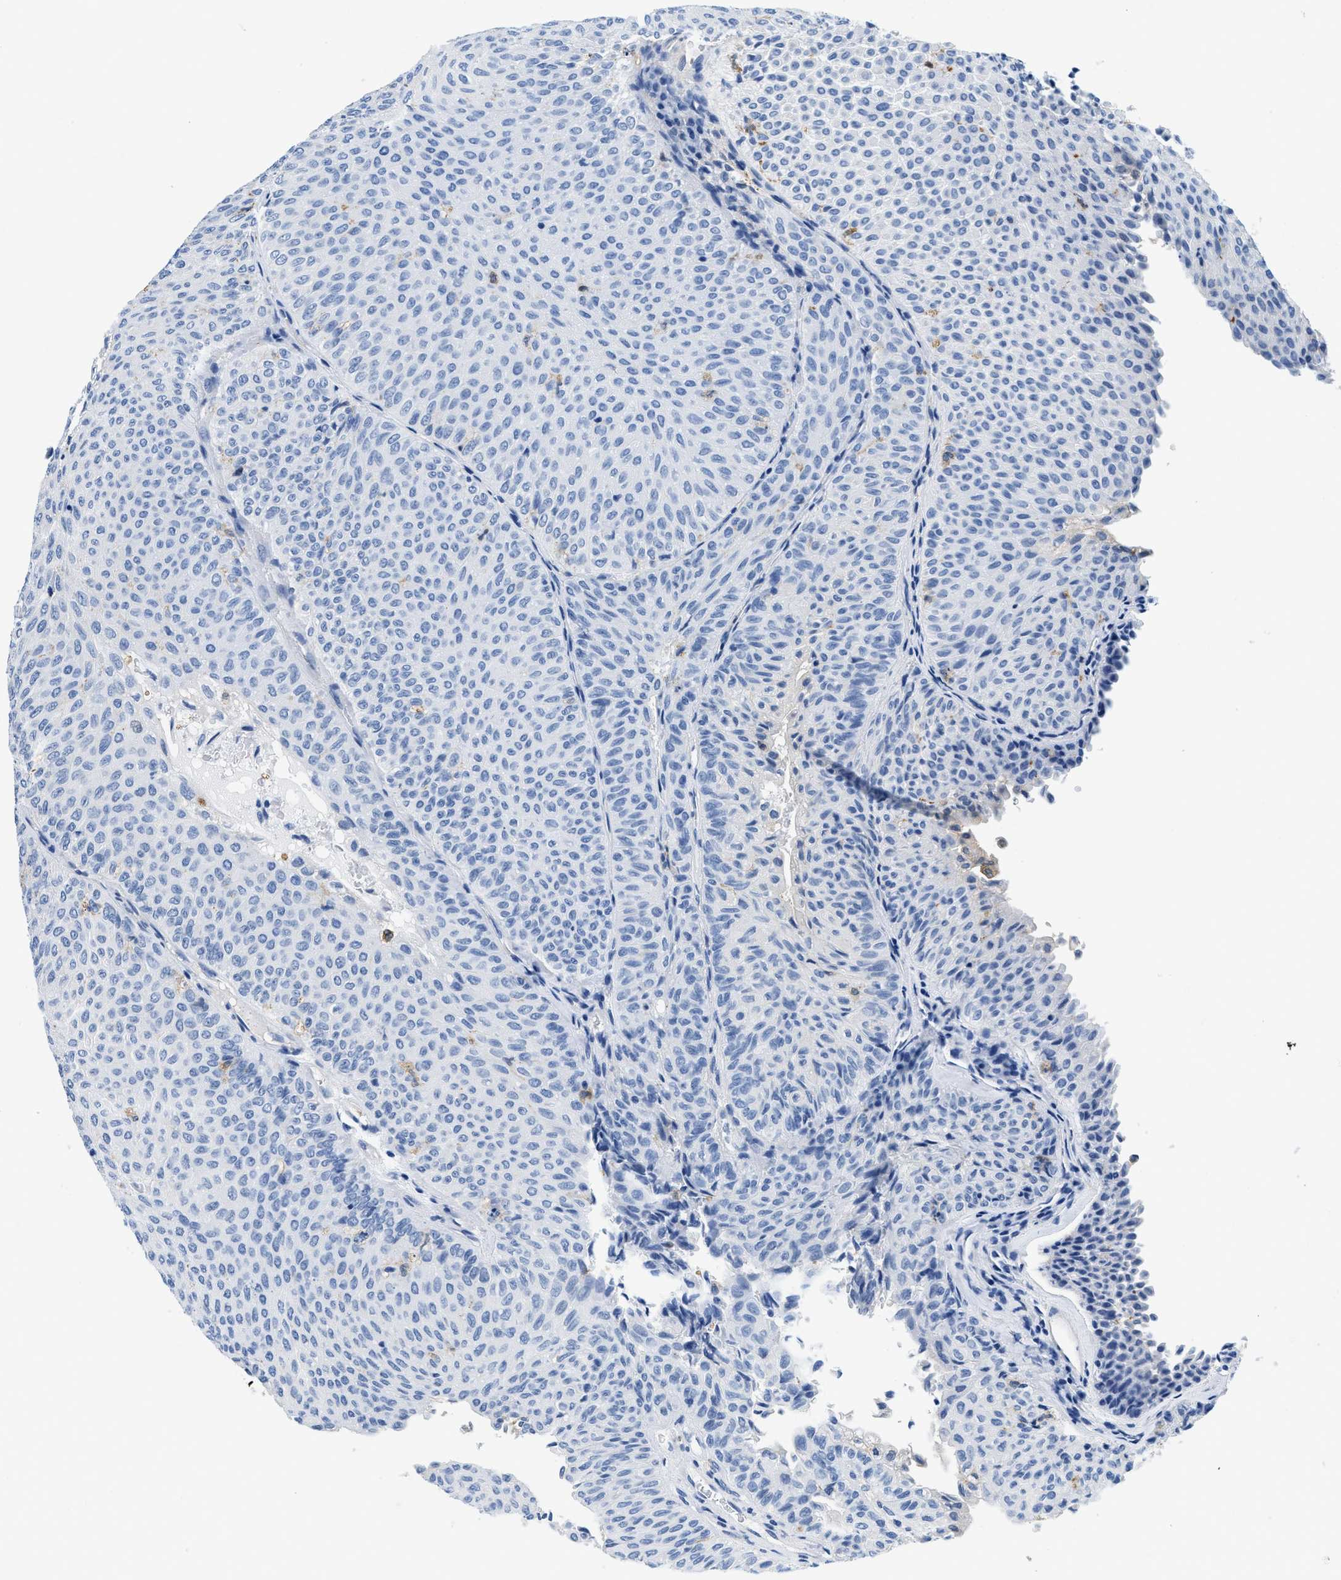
{"staining": {"intensity": "negative", "quantity": "none", "location": "none"}, "tissue": "urothelial cancer", "cell_type": "Tumor cells", "image_type": "cancer", "snomed": [{"axis": "morphology", "description": "Urothelial carcinoma, Low grade"}, {"axis": "topography", "description": "Urinary bladder"}], "caption": "The micrograph shows no staining of tumor cells in urothelial cancer.", "gene": "GSN", "patient": {"sex": "male", "age": 78}}